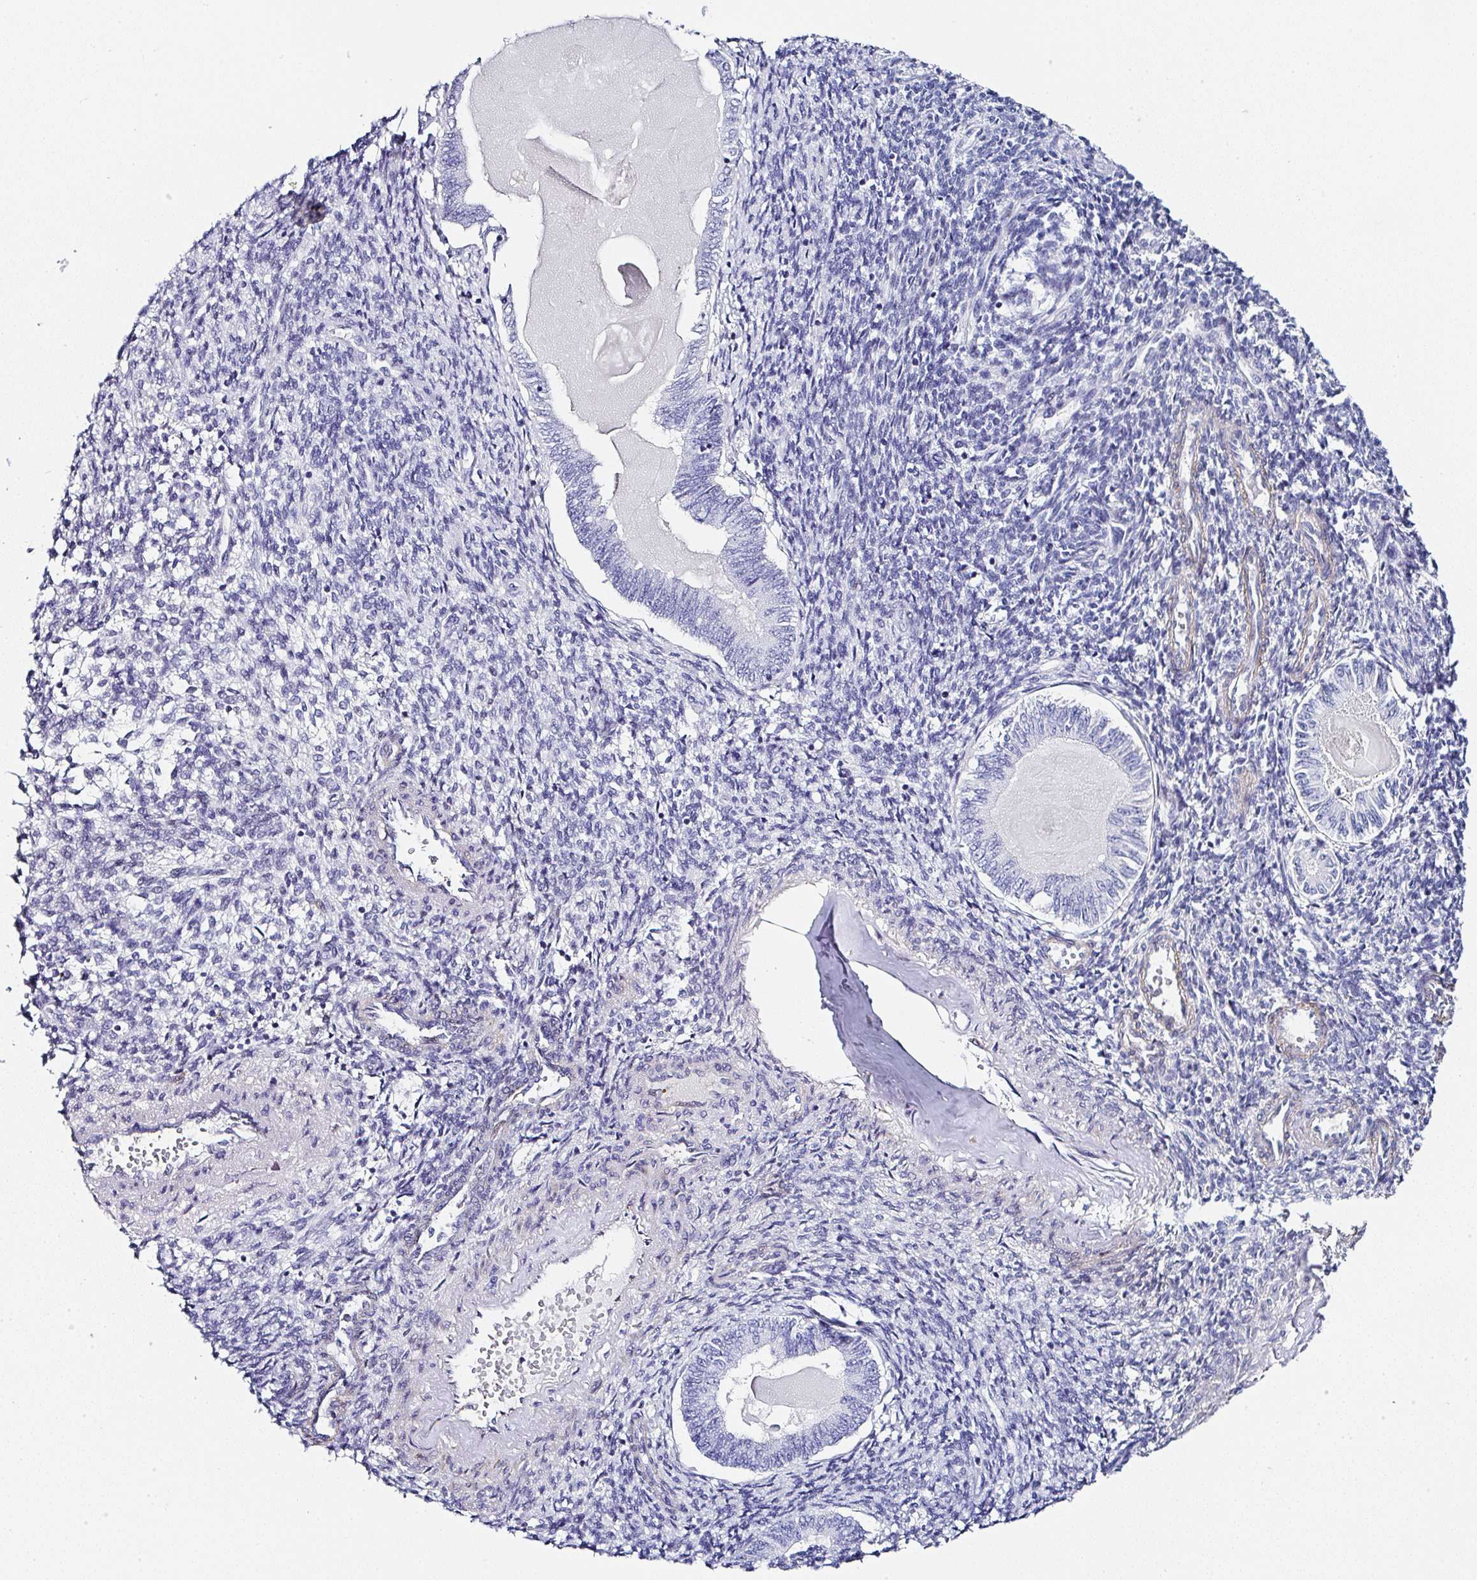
{"staining": {"intensity": "negative", "quantity": "none", "location": "none"}, "tissue": "endometrial cancer", "cell_type": "Tumor cells", "image_type": "cancer", "snomed": [{"axis": "morphology", "description": "Carcinoma, NOS"}, {"axis": "topography", "description": "Uterus"}], "caption": "Endometrial cancer (carcinoma) was stained to show a protein in brown. There is no significant positivity in tumor cells. (DAB immunohistochemistry (IHC) with hematoxylin counter stain).", "gene": "PPFIA4", "patient": {"sex": "female", "age": 76}}